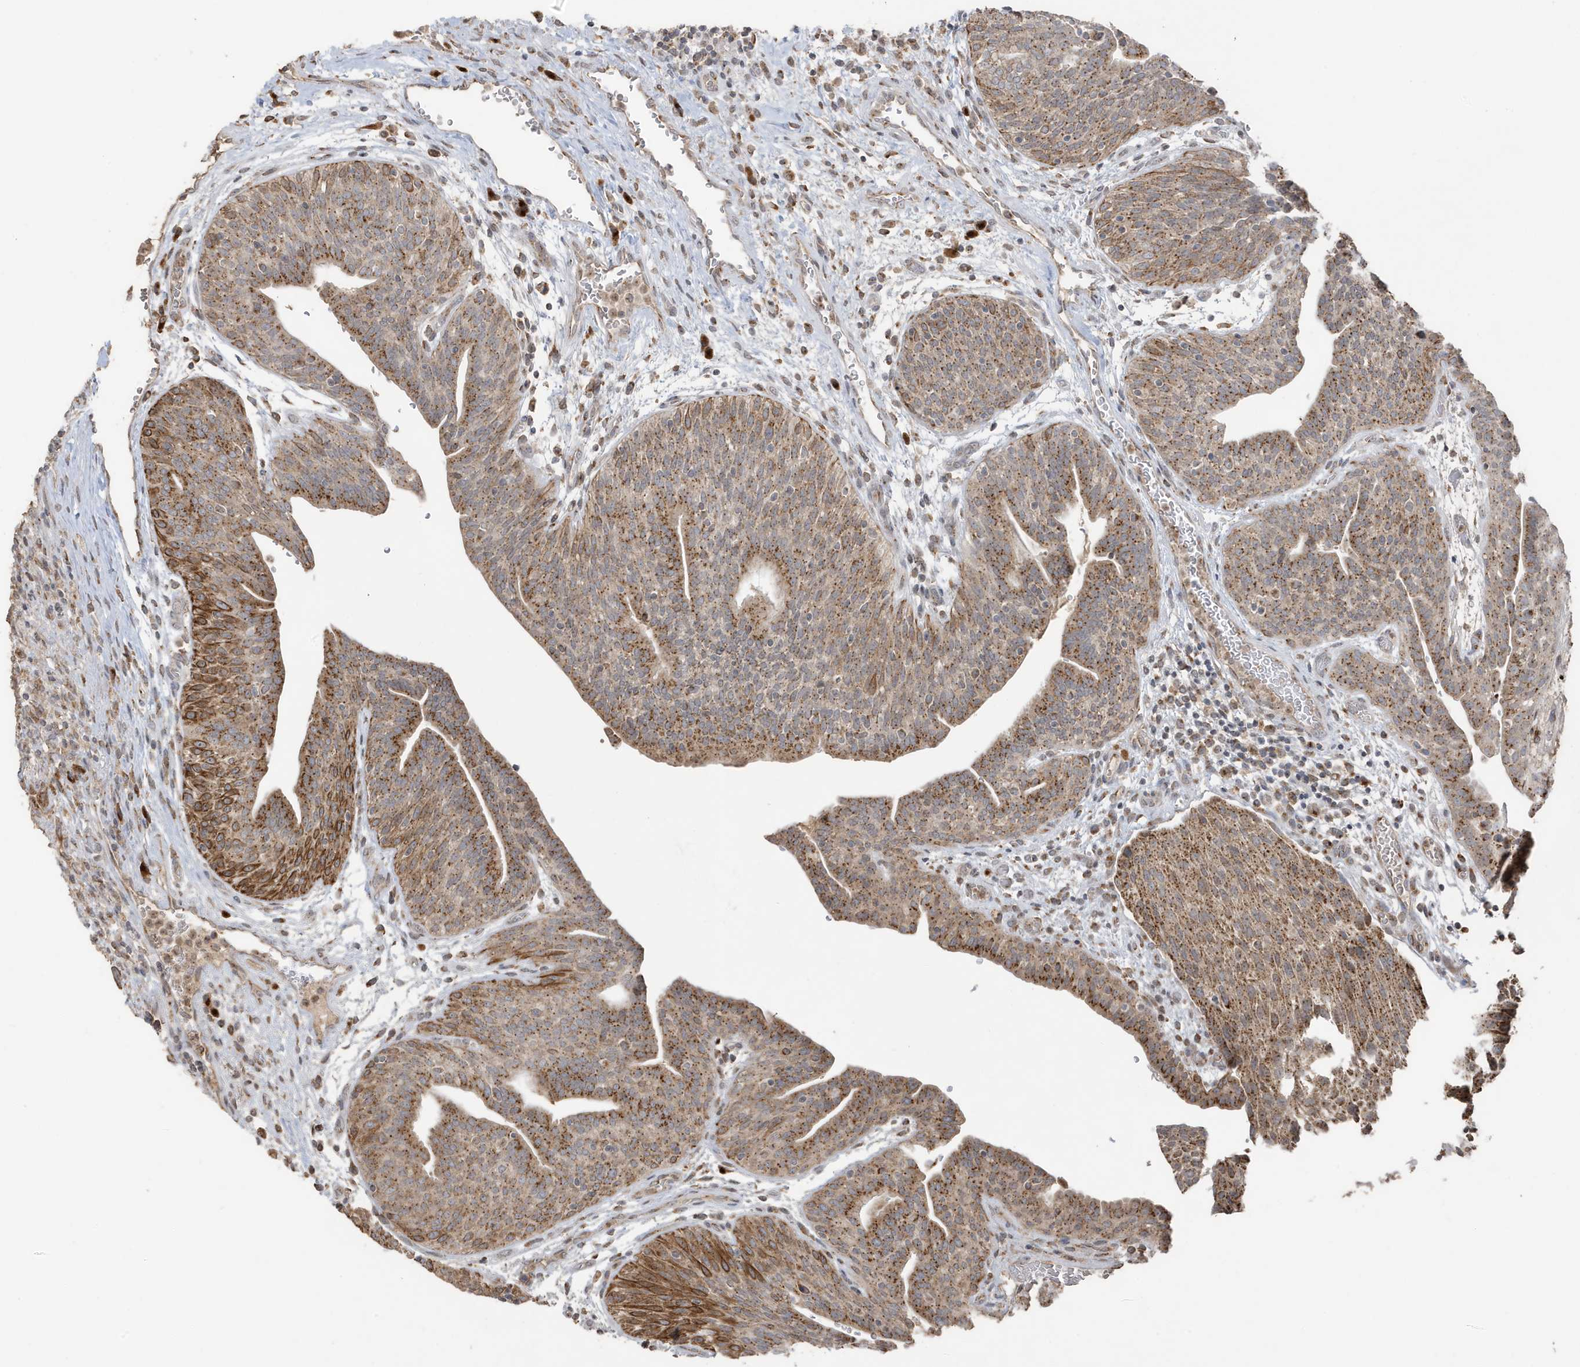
{"staining": {"intensity": "moderate", "quantity": ">75%", "location": "cytoplasmic/membranous"}, "tissue": "urothelial cancer", "cell_type": "Tumor cells", "image_type": "cancer", "snomed": [{"axis": "morphology", "description": "Urothelial carcinoma, High grade"}, {"axis": "topography", "description": "Urinary bladder"}], "caption": "The micrograph demonstrates staining of high-grade urothelial carcinoma, revealing moderate cytoplasmic/membranous protein expression (brown color) within tumor cells. Nuclei are stained in blue.", "gene": "RER1", "patient": {"sex": "male", "age": 35}}